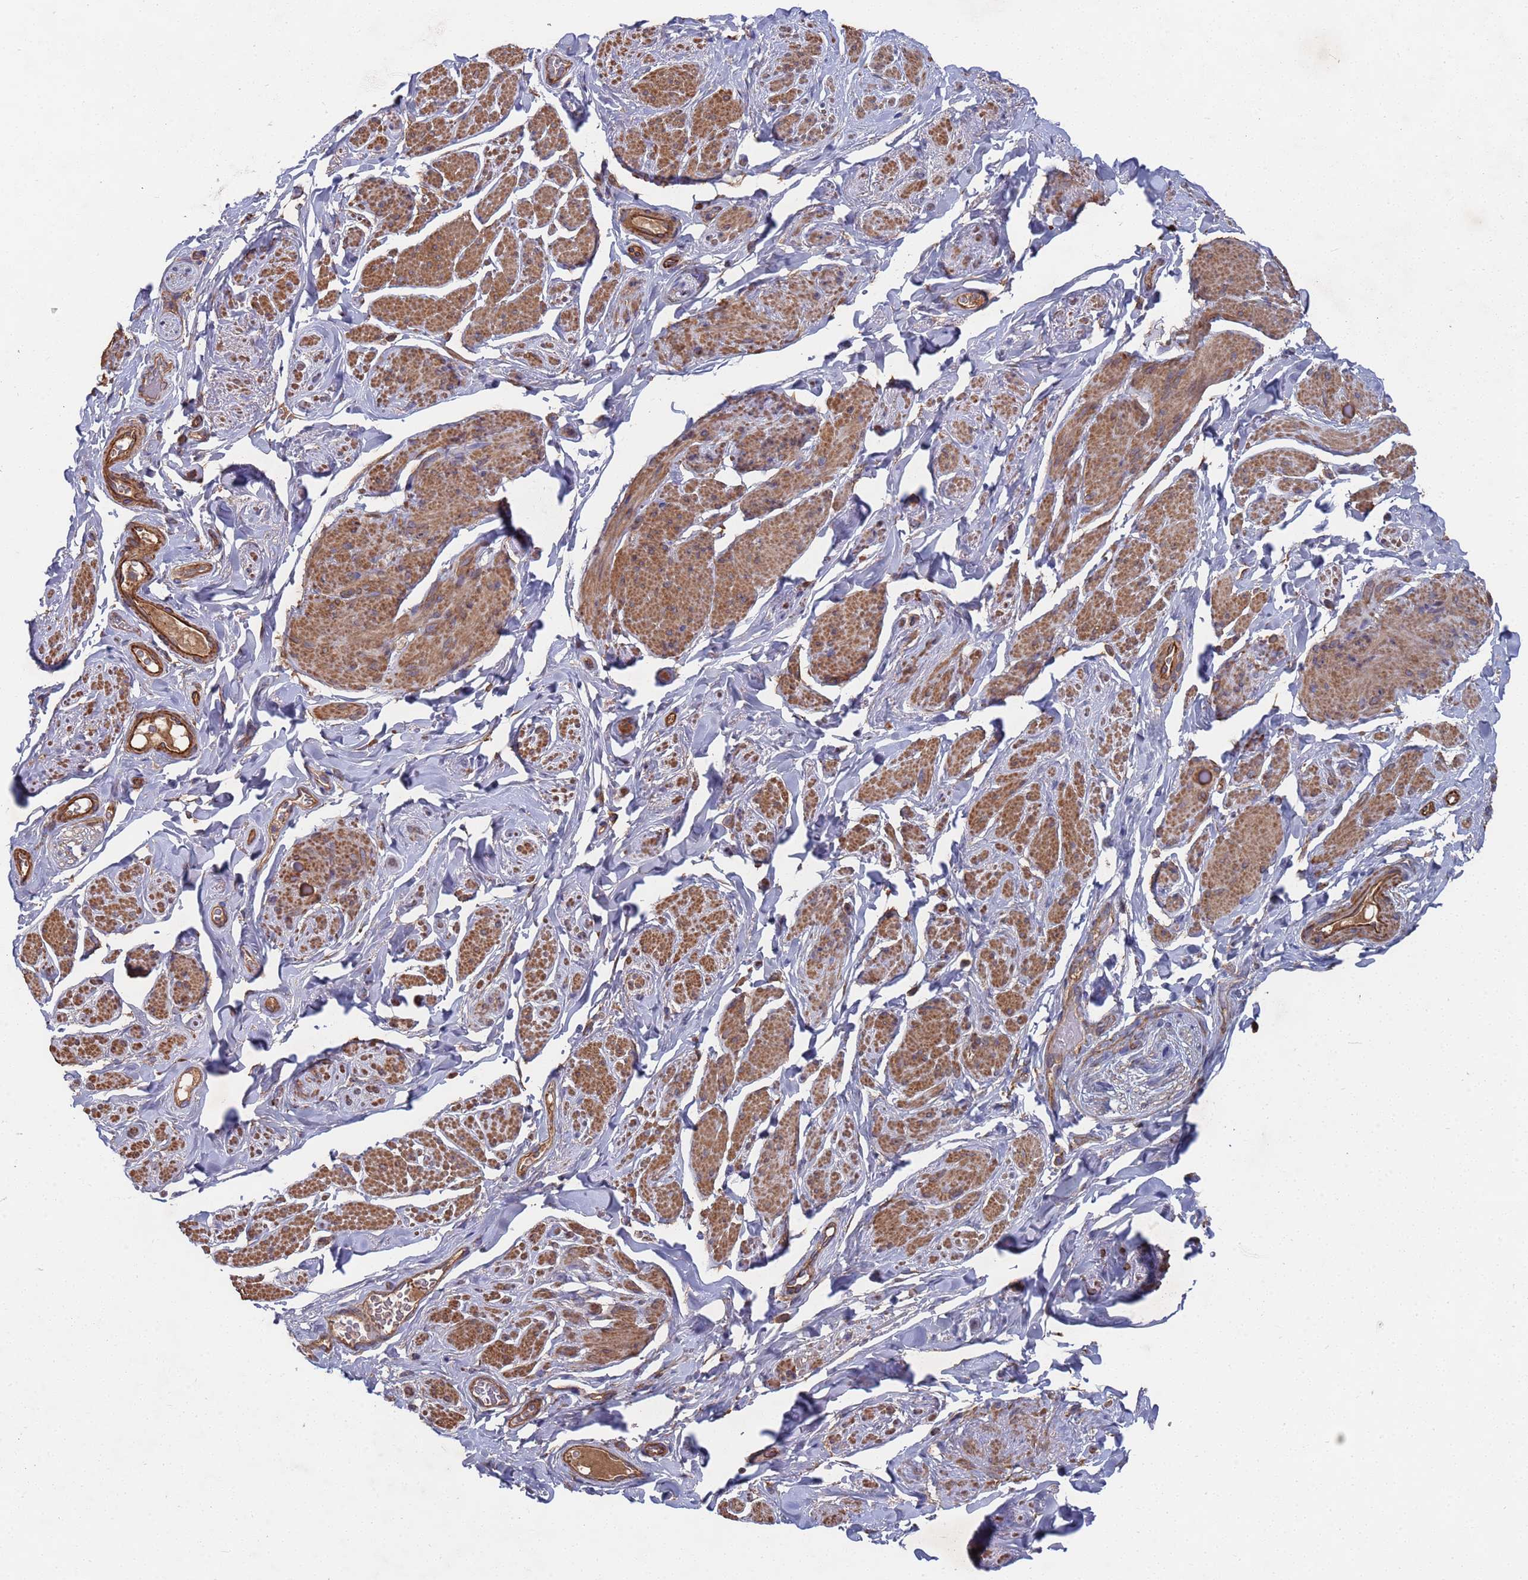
{"staining": {"intensity": "moderate", "quantity": "25%-75%", "location": "cytoplasmic/membranous"}, "tissue": "smooth muscle", "cell_type": "Smooth muscle cells", "image_type": "normal", "snomed": [{"axis": "morphology", "description": "Normal tissue, NOS"}, {"axis": "topography", "description": "Smooth muscle"}, {"axis": "topography", "description": "Peripheral nerve tissue"}], "caption": "Immunohistochemistry photomicrograph of unremarkable human smooth muscle stained for a protein (brown), which displays medium levels of moderate cytoplasmic/membranous staining in about 25%-75% of smooth muscle cells.", "gene": "PYCR1", "patient": {"sex": "male", "age": 69}}